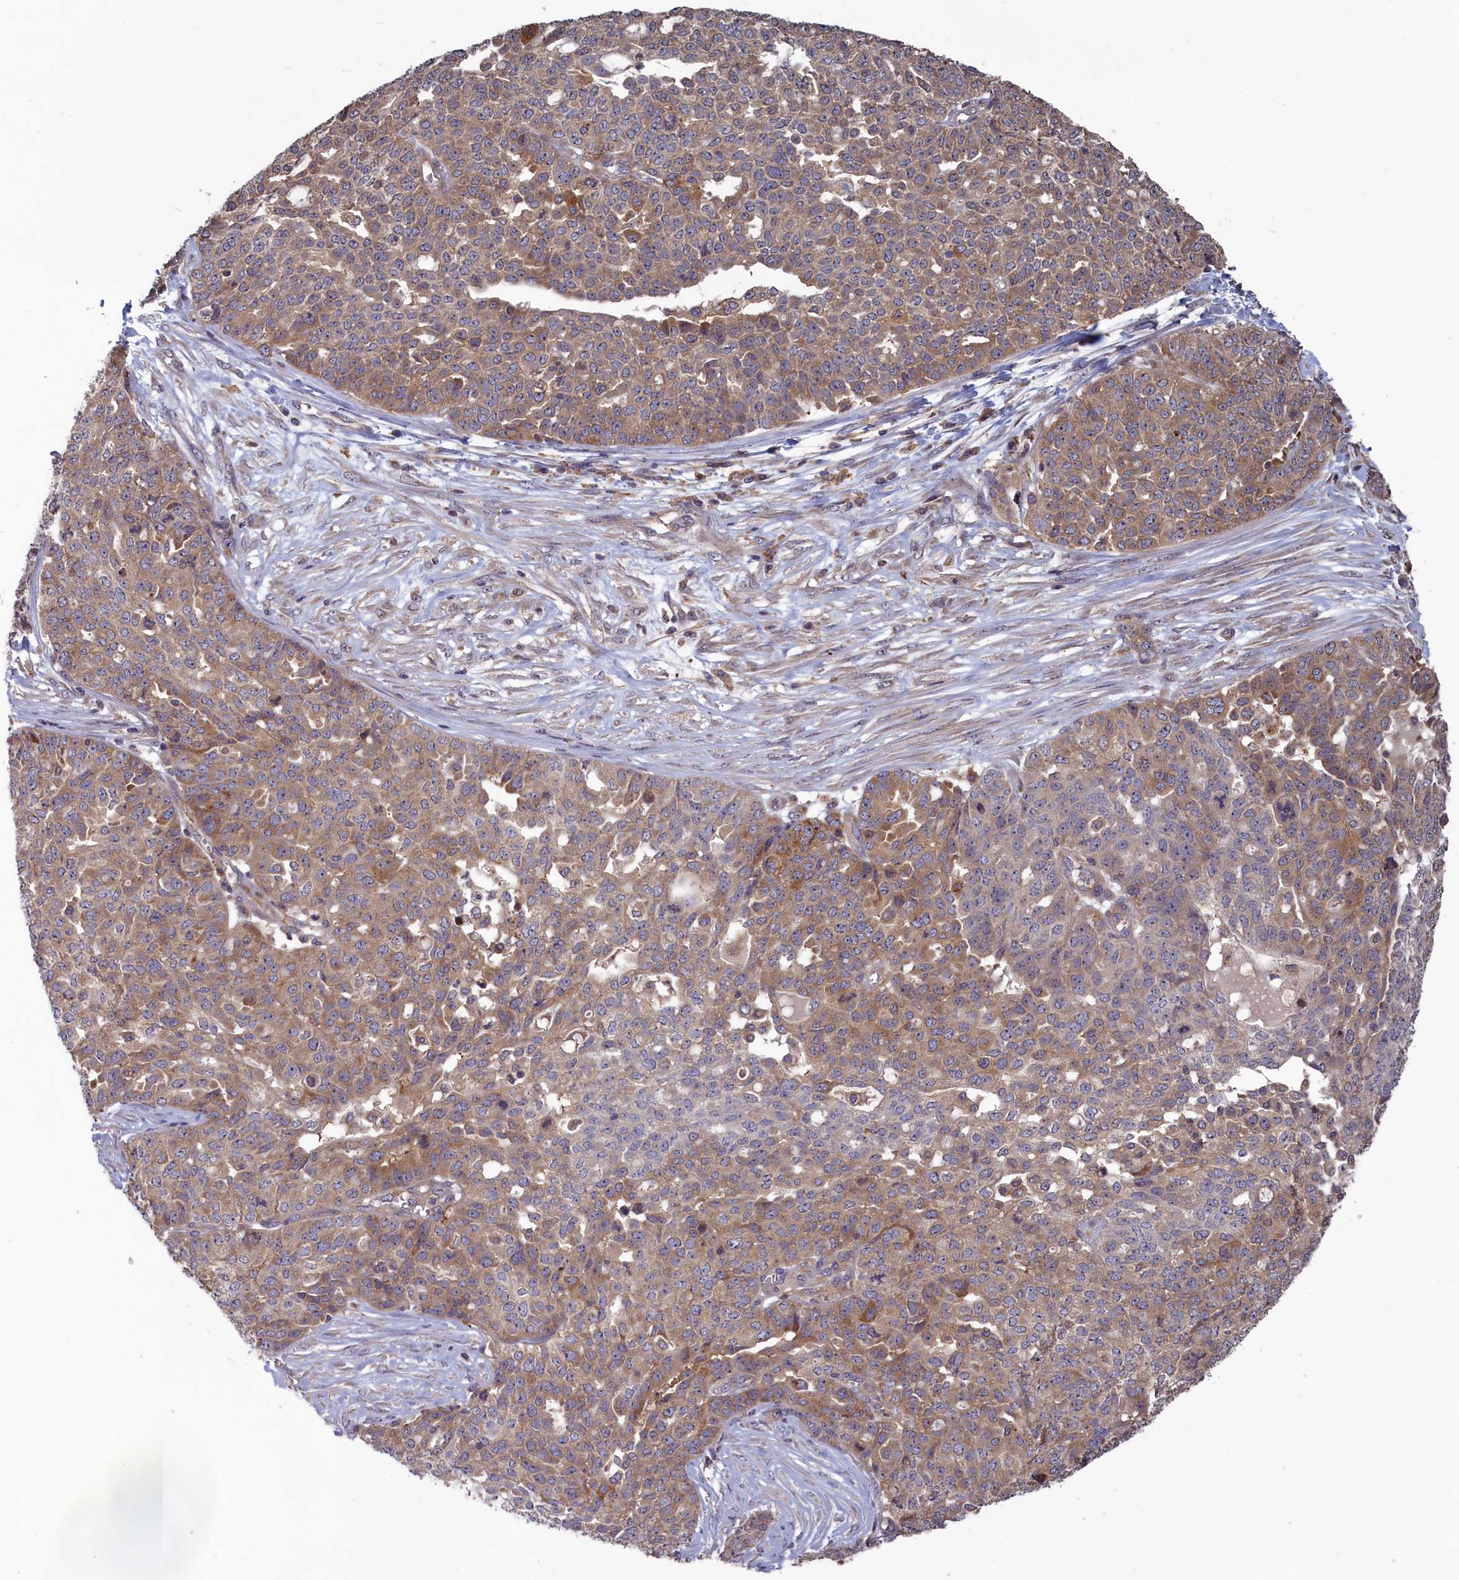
{"staining": {"intensity": "weak", "quantity": ">75%", "location": "cytoplasmic/membranous"}, "tissue": "ovarian cancer", "cell_type": "Tumor cells", "image_type": "cancer", "snomed": [{"axis": "morphology", "description": "Cystadenocarcinoma, serous, NOS"}, {"axis": "topography", "description": "Soft tissue"}, {"axis": "topography", "description": "Ovary"}], "caption": "Immunohistochemistry staining of ovarian cancer, which exhibits low levels of weak cytoplasmic/membranous expression in about >75% of tumor cells indicating weak cytoplasmic/membranous protein staining. The staining was performed using DAB (3,3'-diaminobenzidine) (brown) for protein detection and nuclei were counterstained in hematoxylin (blue).", "gene": "CACTIN", "patient": {"sex": "female", "age": 57}}